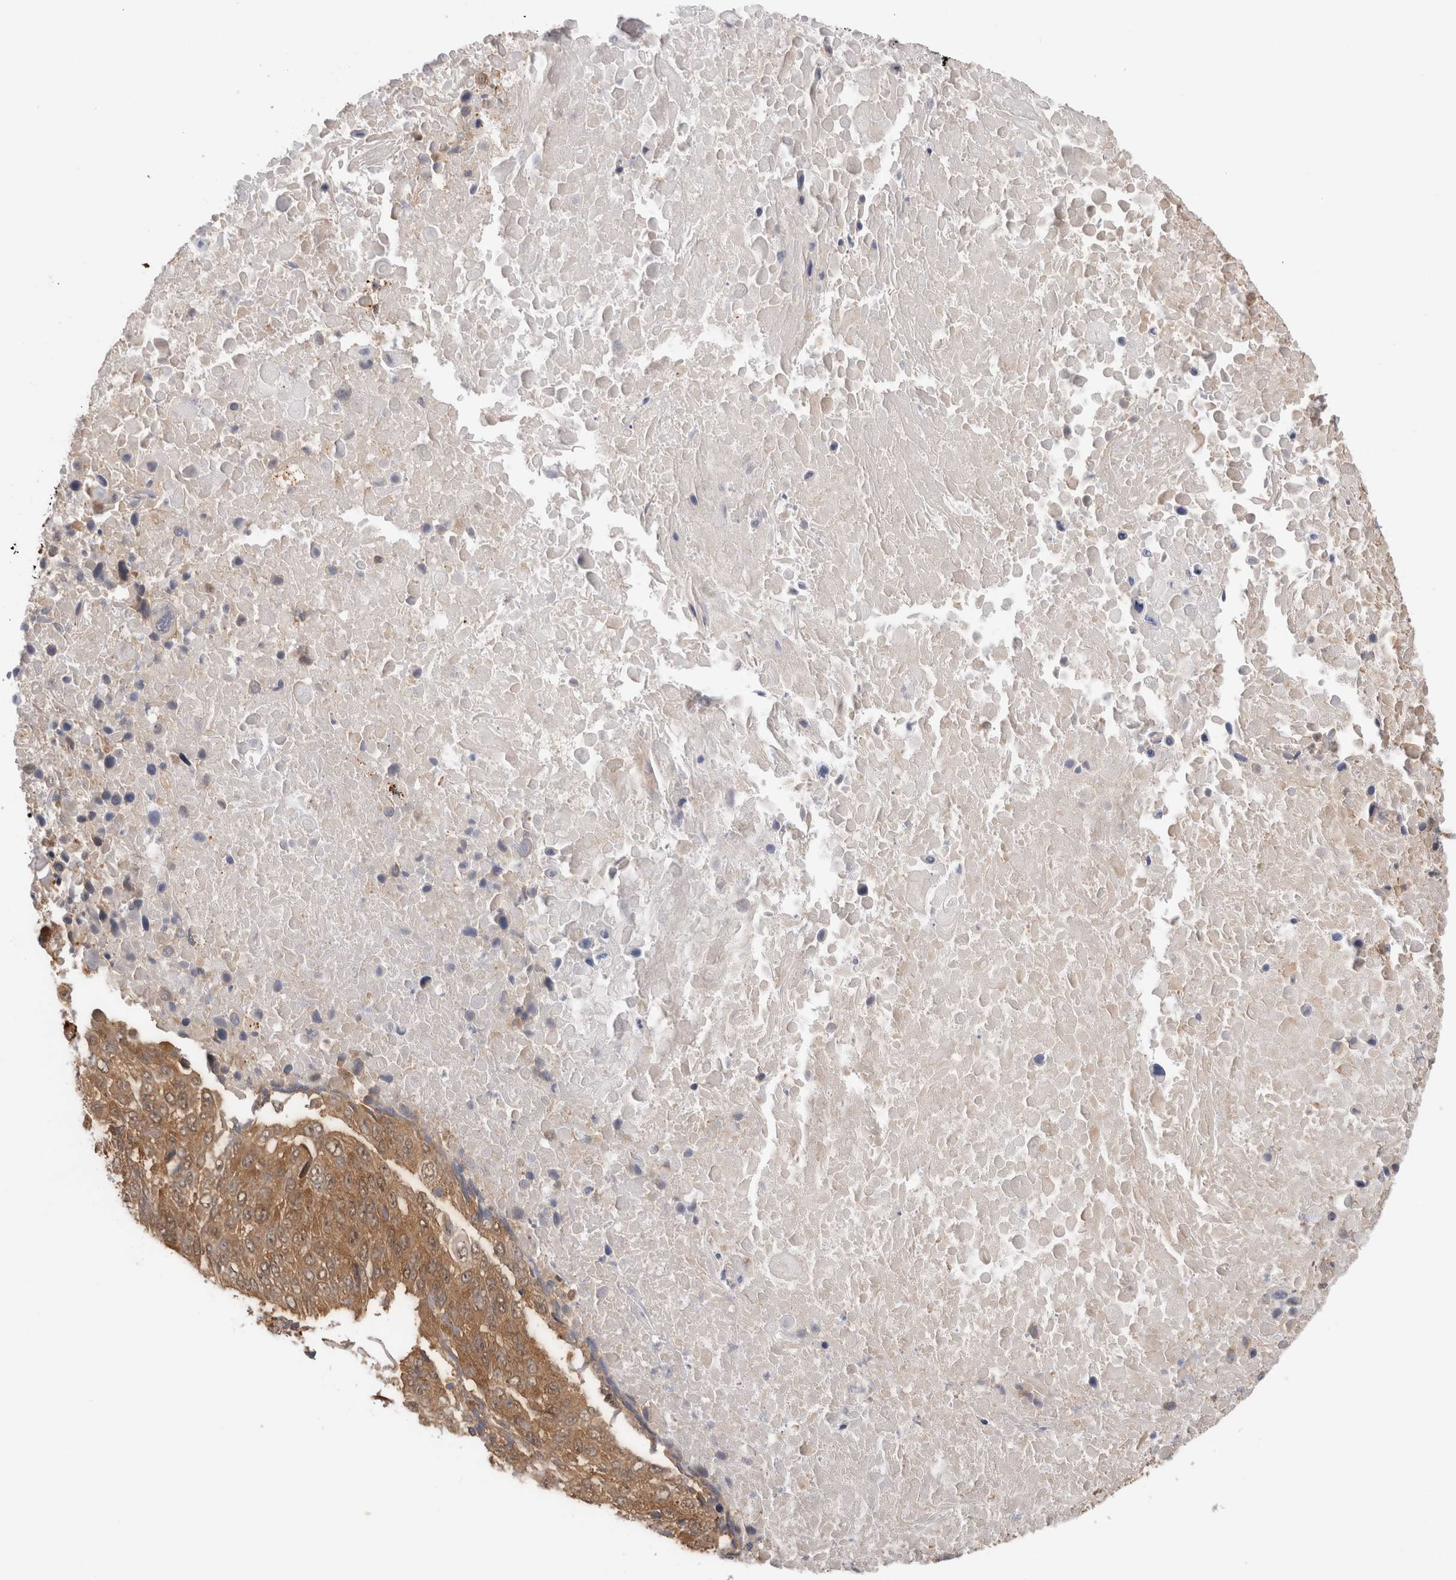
{"staining": {"intensity": "moderate", "quantity": ">75%", "location": "cytoplasmic/membranous"}, "tissue": "lung cancer", "cell_type": "Tumor cells", "image_type": "cancer", "snomed": [{"axis": "morphology", "description": "Squamous cell carcinoma, NOS"}, {"axis": "topography", "description": "Lung"}], "caption": "Human squamous cell carcinoma (lung) stained with a protein marker shows moderate staining in tumor cells.", "gene": "ACTL9", "patient": {"sex": "male", "age": 66}}